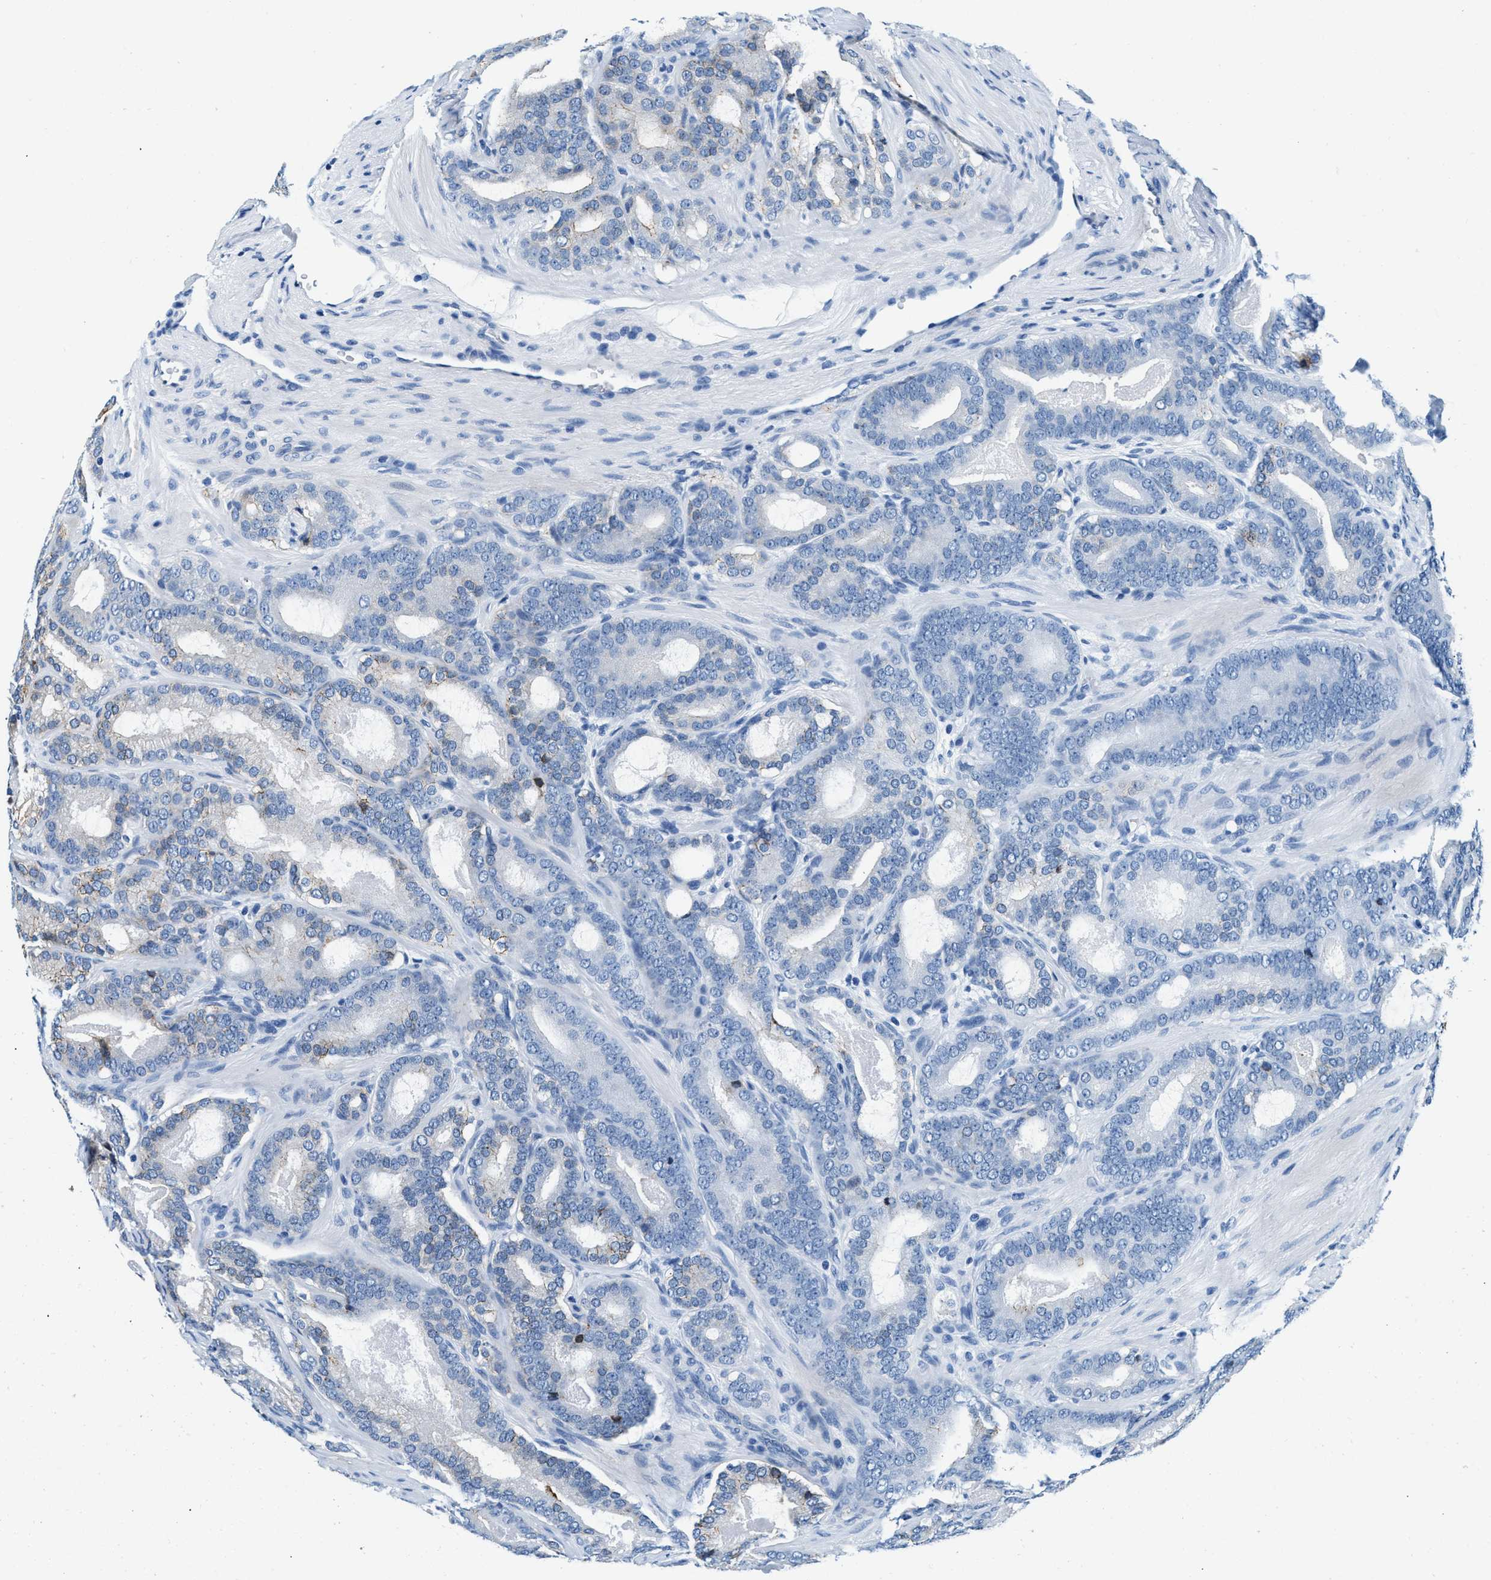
{"staining": {"intensity": "moderate", "quantity": "<25%", "location": "cytoplasmic/membranous"}, "tissue": "prostate cancer", "cell_type": "Tumor cells", "image_type": "cancer", "snomed": [{"axis": "morphology", "description": "Adenocarcinoma, High grade"}, {"axis": "topography", "description": "Prostate"}], "caption": "IHC (DAB) staining of prostate cancer (high-grade adenocarcinoma) reveals moderate cytoplasmic/membranous protein staining in about <25% of tumor cells.", "gene": "SLFN11", "patient": {"sex": "male", "age": 60}}